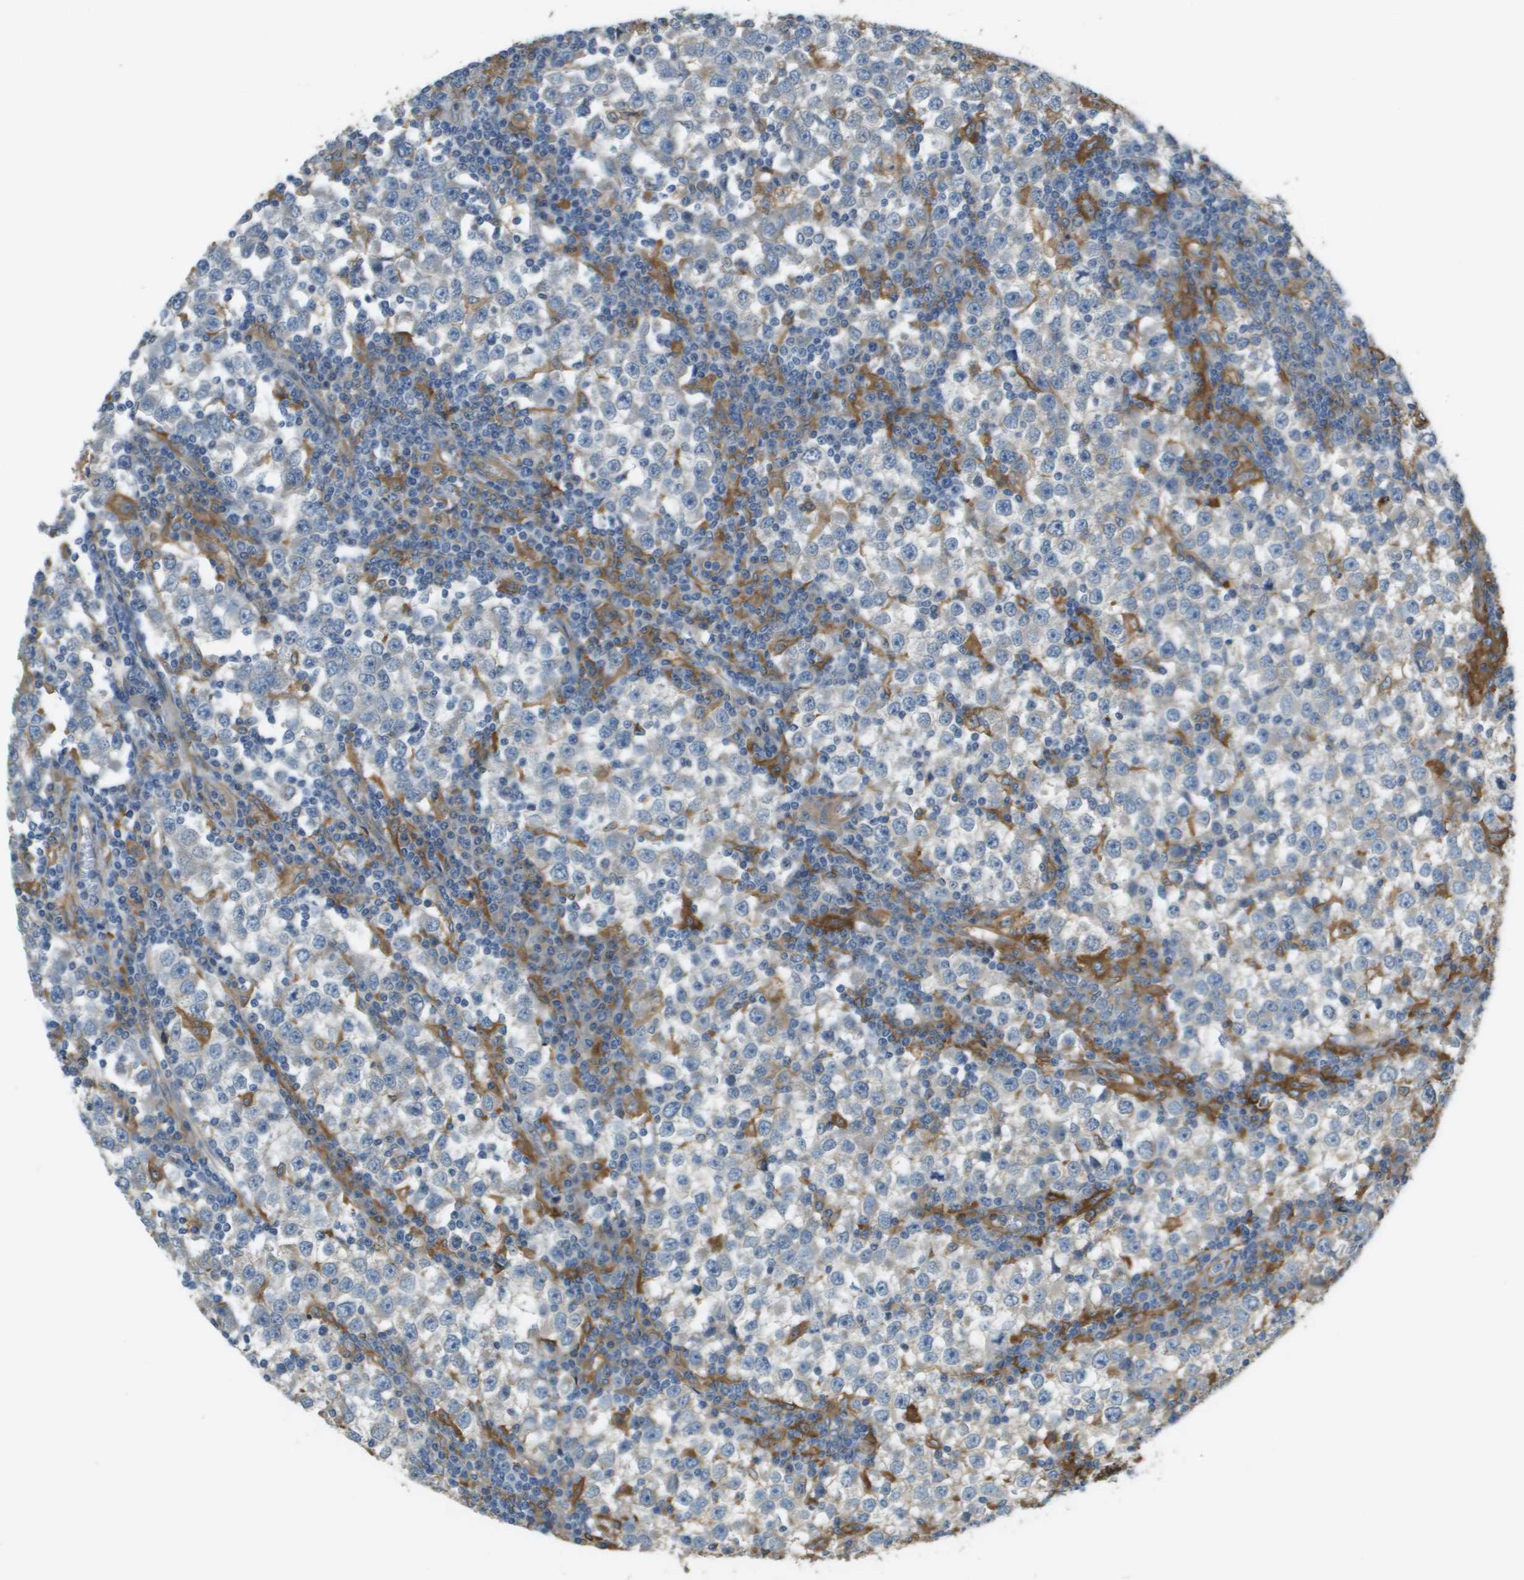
{"staining": {"intensity": "negative", "quantity": "none", "location": "none"}, "tissue": "testis cancer", "cell_type": "Tumor cells", "image_type": "cancer", "snomed": [{"axis": "morphology", "description": "Seminoma, NOS"}, {"axis": "topography", "description": "Testis"}], "caption": "Immunohistochemistry (IHC) image of human testis cancer stained for a protein (brown), which shows no expression in tumor cells.", "gene": "CORO1B", "patient": {"sex": "male", "age": 65}}